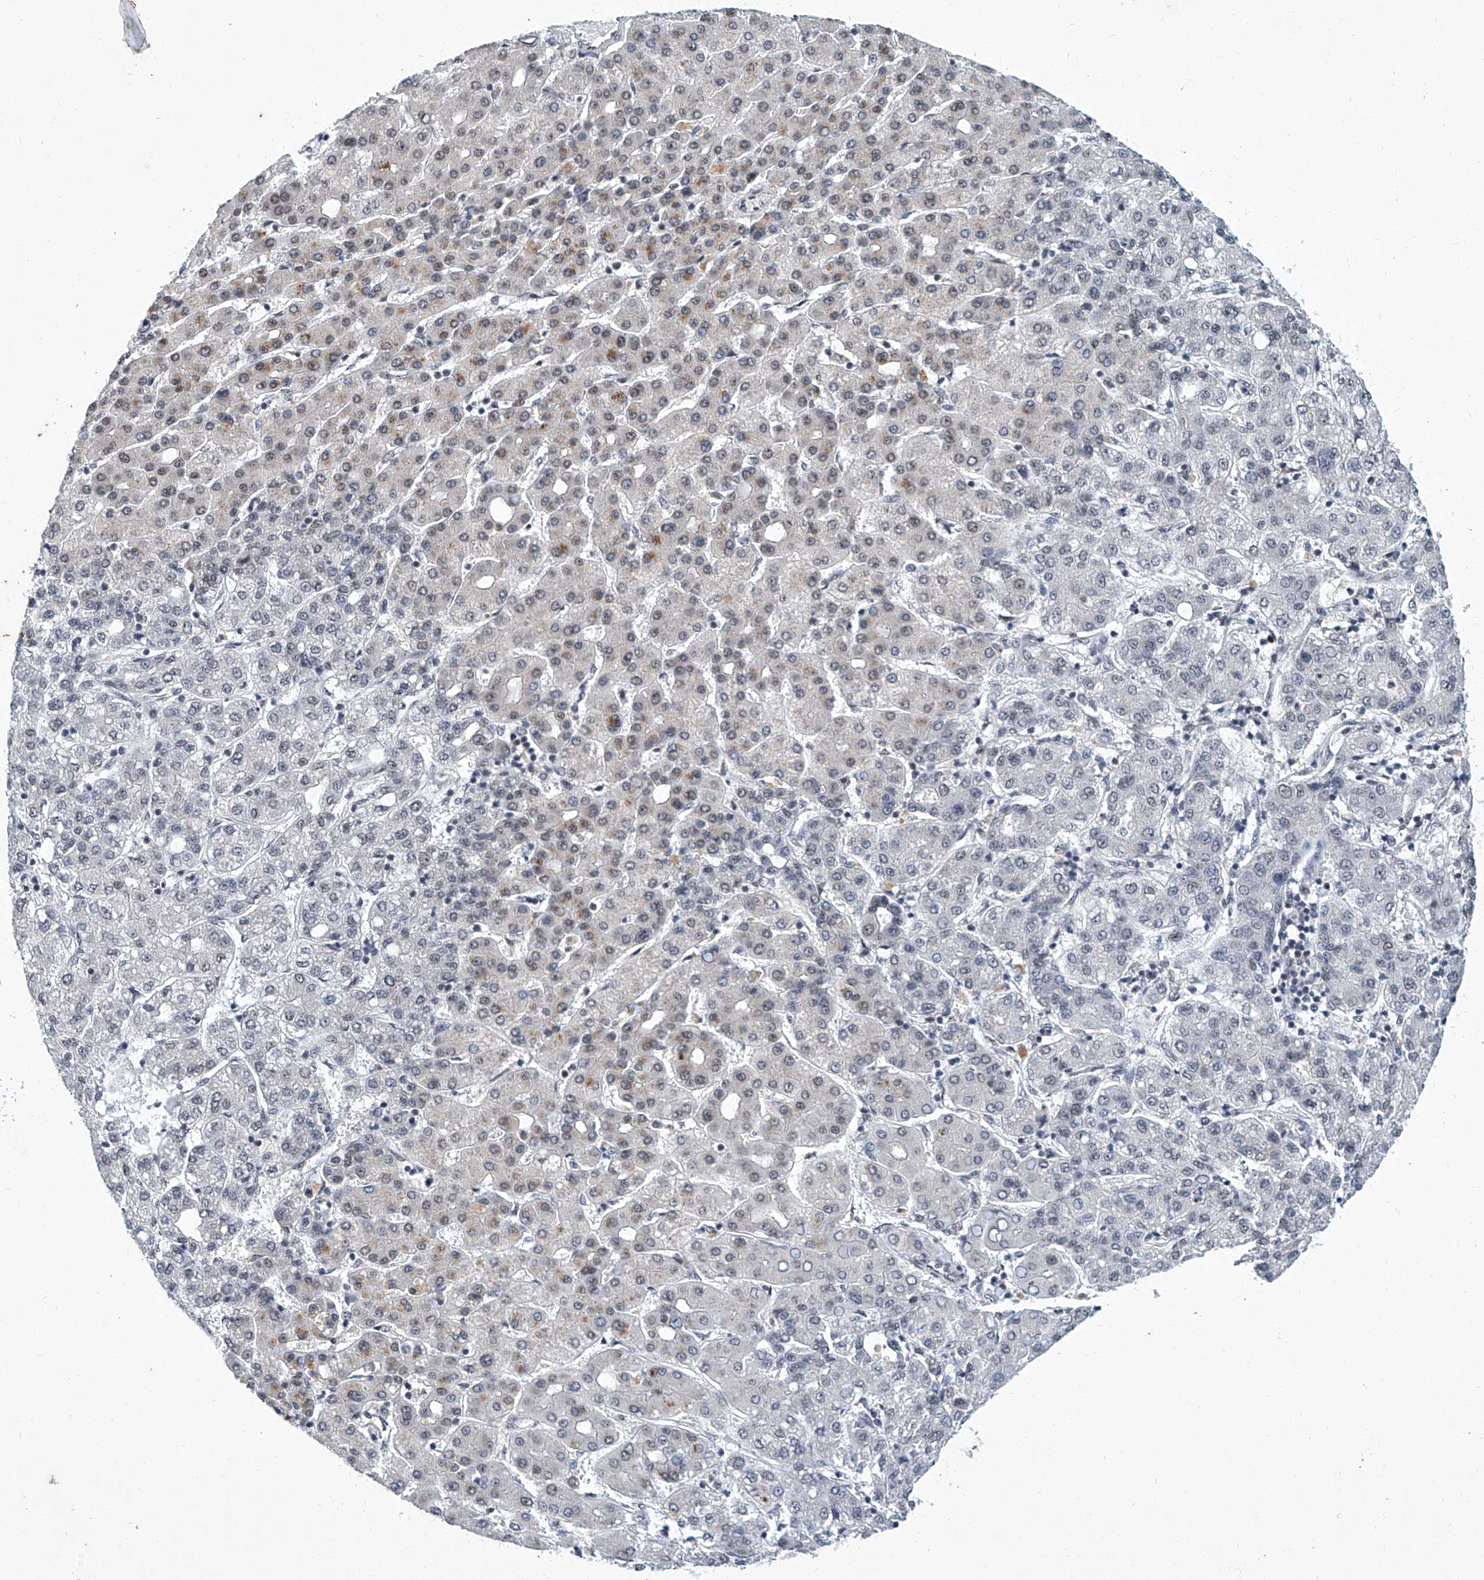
{"staining": {"intensity": "weak", "quantity": "<25%", "location": "cytoplasmic/membranous,nuclear"}, "tissue": "liver cancer", "cell_type": "Tumor cells", "image_type": "cancer", "snomed": [{"axis": "morphology", "description": "Carcinoma, Hepatocellular, NOS"}, {"axis": "topography", "description": "Liver"}], "caption": "Hepatocellular carcinoma (liver) was stained to show a protein in brown. There is no significant staining in tumor cells.", "gene": "TFDP1", "patient": {"sex": "male", "age": 65}}